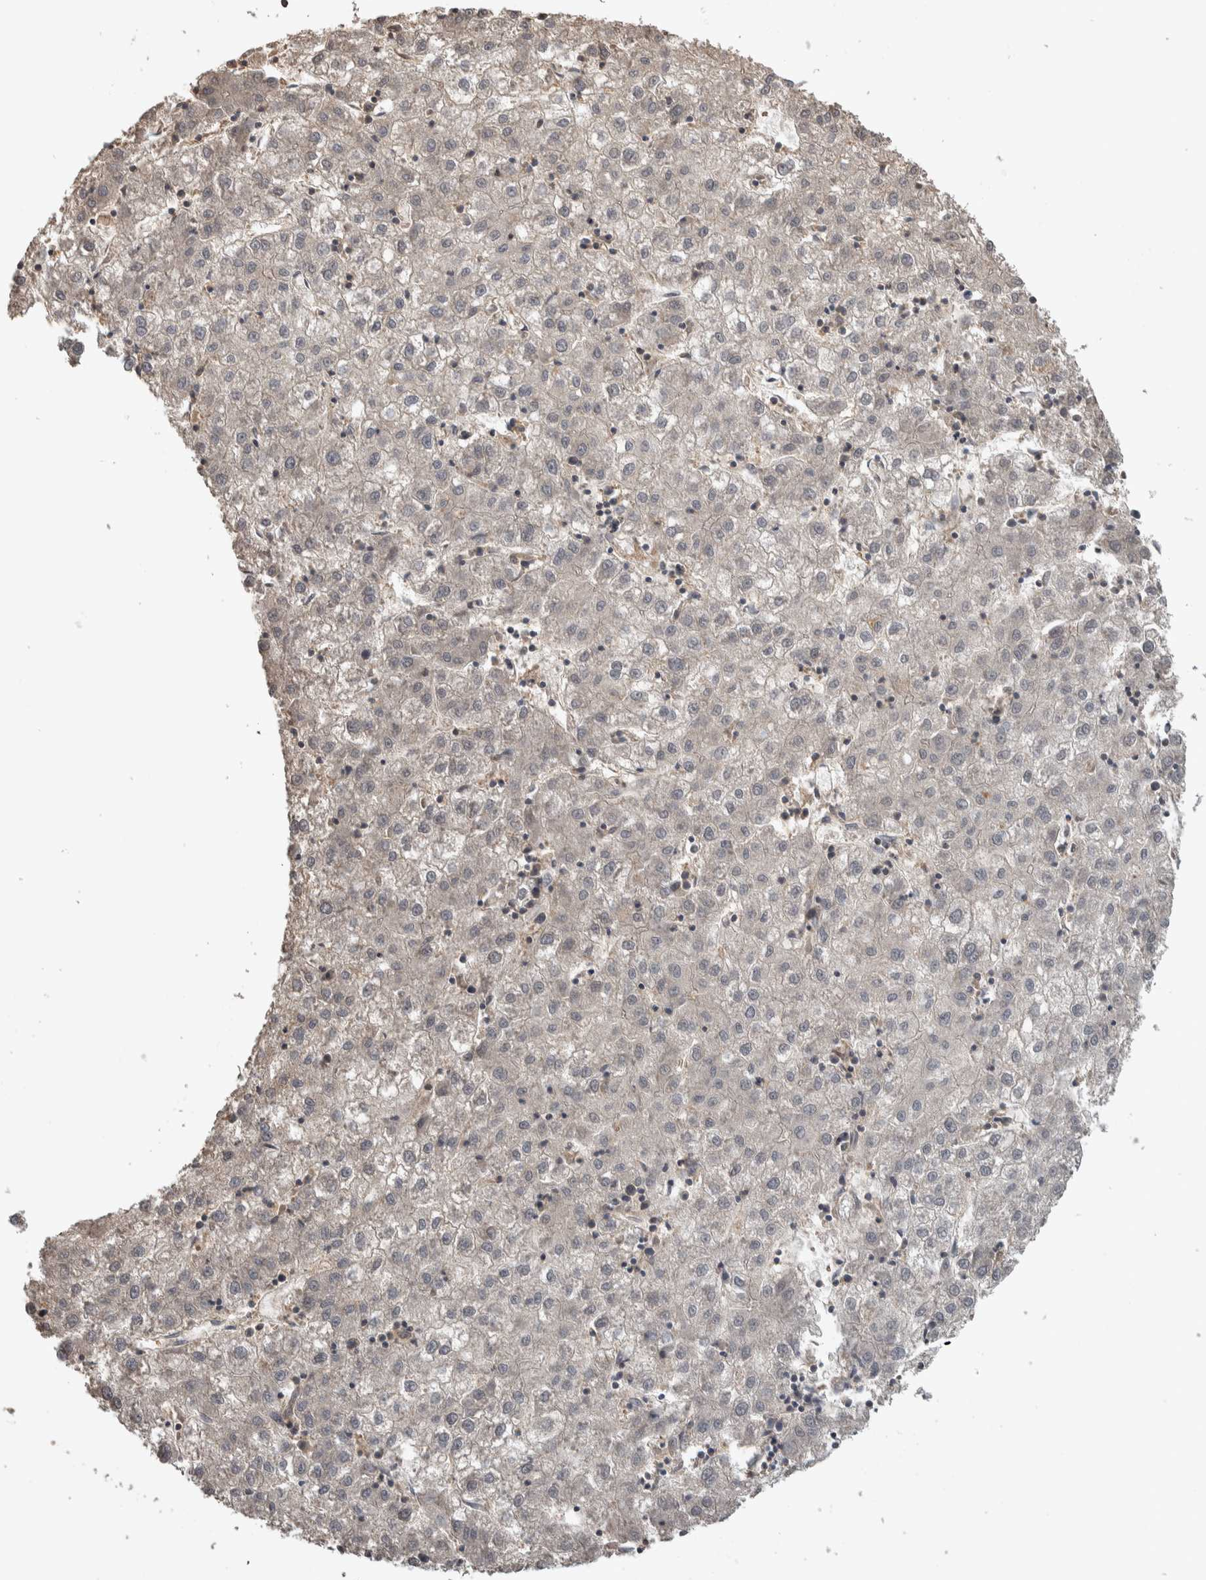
{"staining": {"intensity": "negative", "quantity": "none", "location": "none"}, "tissue": "liver cancer", "cell_type": "Tumor cells", "image_type": "cancer", "snomed": [{"axis": "morphology", "description": "Carcinoma, Hepatocellular, NOS"}, {"axis": "topography", "description": "Liver"}], "caption": "Immunohistochemical staining of human liver cancer shows no significant expression in tumor cells. (DAB immunohistochemistry (IHC) visualized using brightfield microscopy, high magnification).", "gene": "IFRD1", "patient": {"sex": "male", "age": 72}}